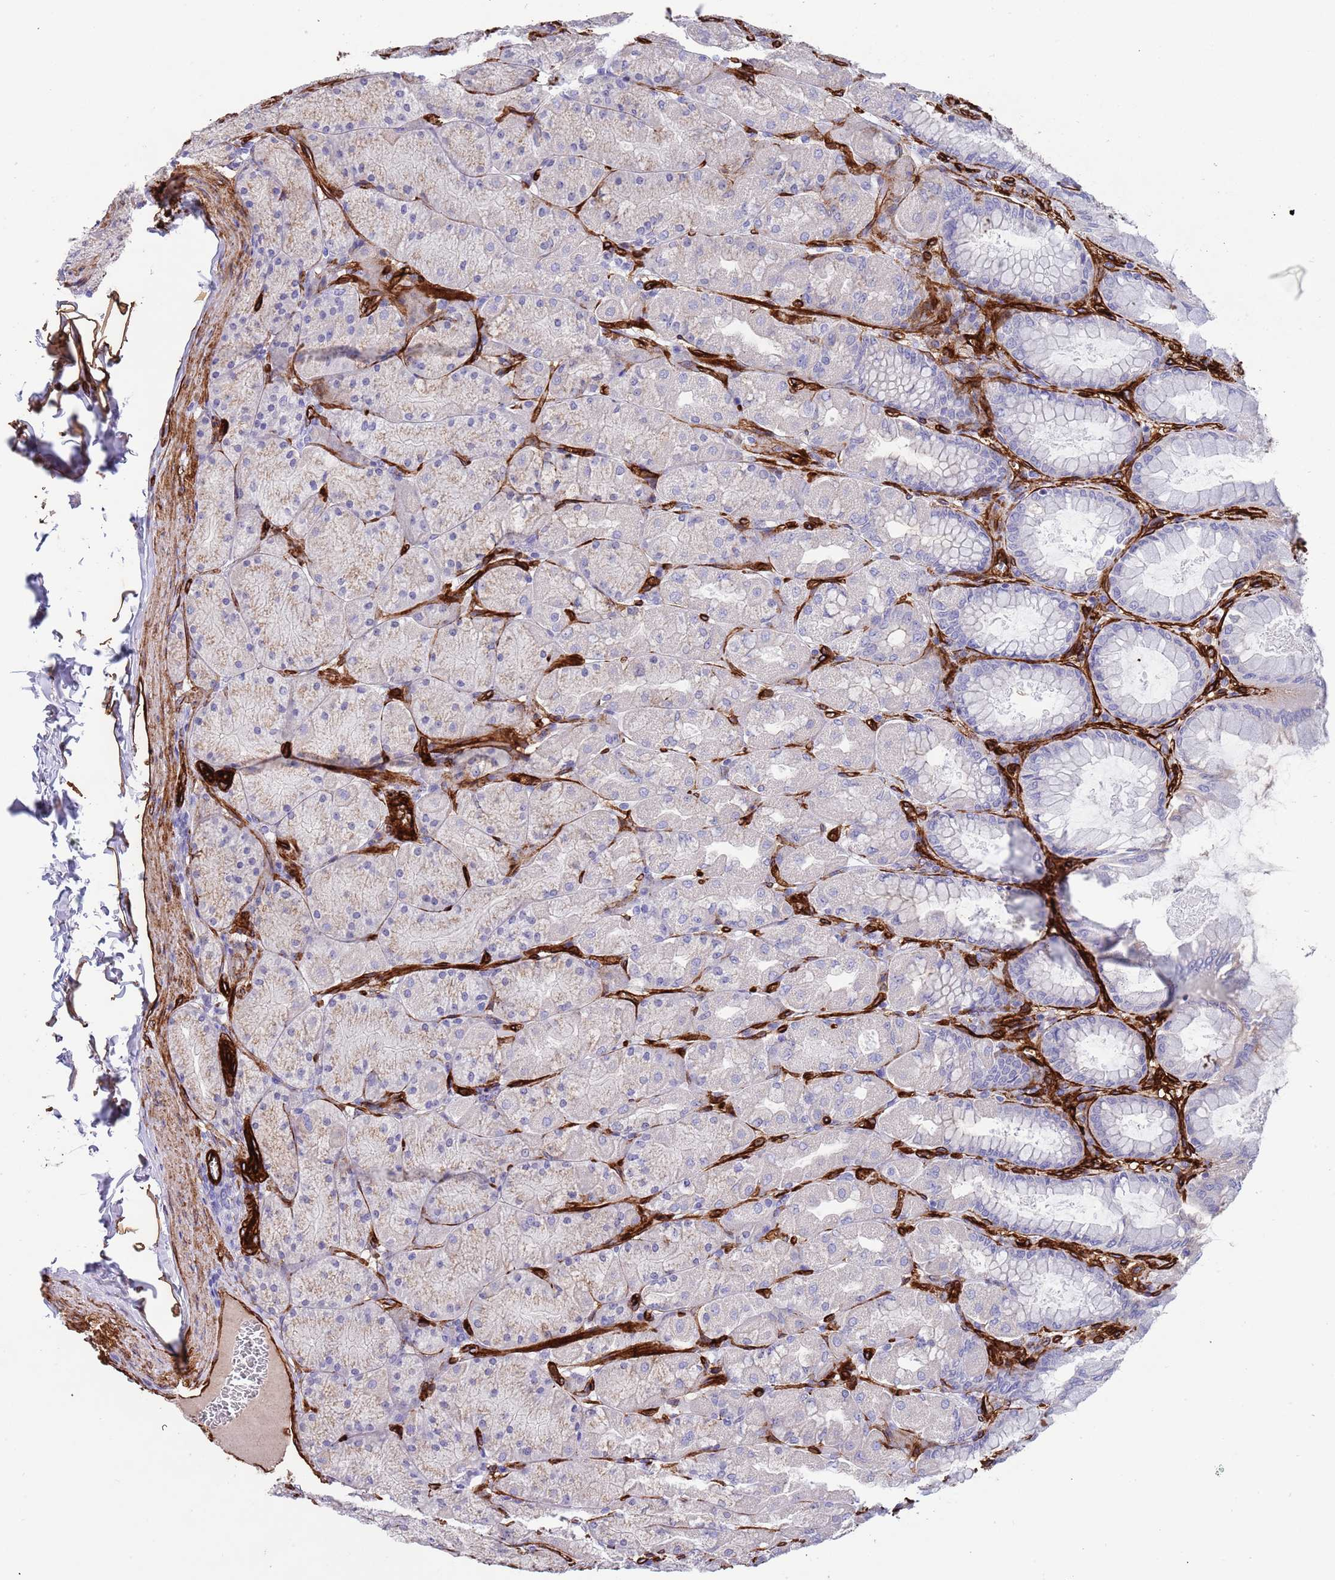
{"staining": {"intensity": "weak", "quantity": "25%-75%", "location": "cytoplasmic/membranous"}, "tissue": "stomach", "cell_type": "Glandular cells", "image_type": "normal", "snomed": [{"axis": "morphology", "description": "Normal tissue, NOS"}, {"axis": "topography", "description": "Stomach, upper"}], "caption": "Glandular cells display weak cytoplasmic/membranous staining in approximately 25%-75% of cells in normal stomach.", "gene": "CAV2", "patient": {"sex": "female", "age": 56}}